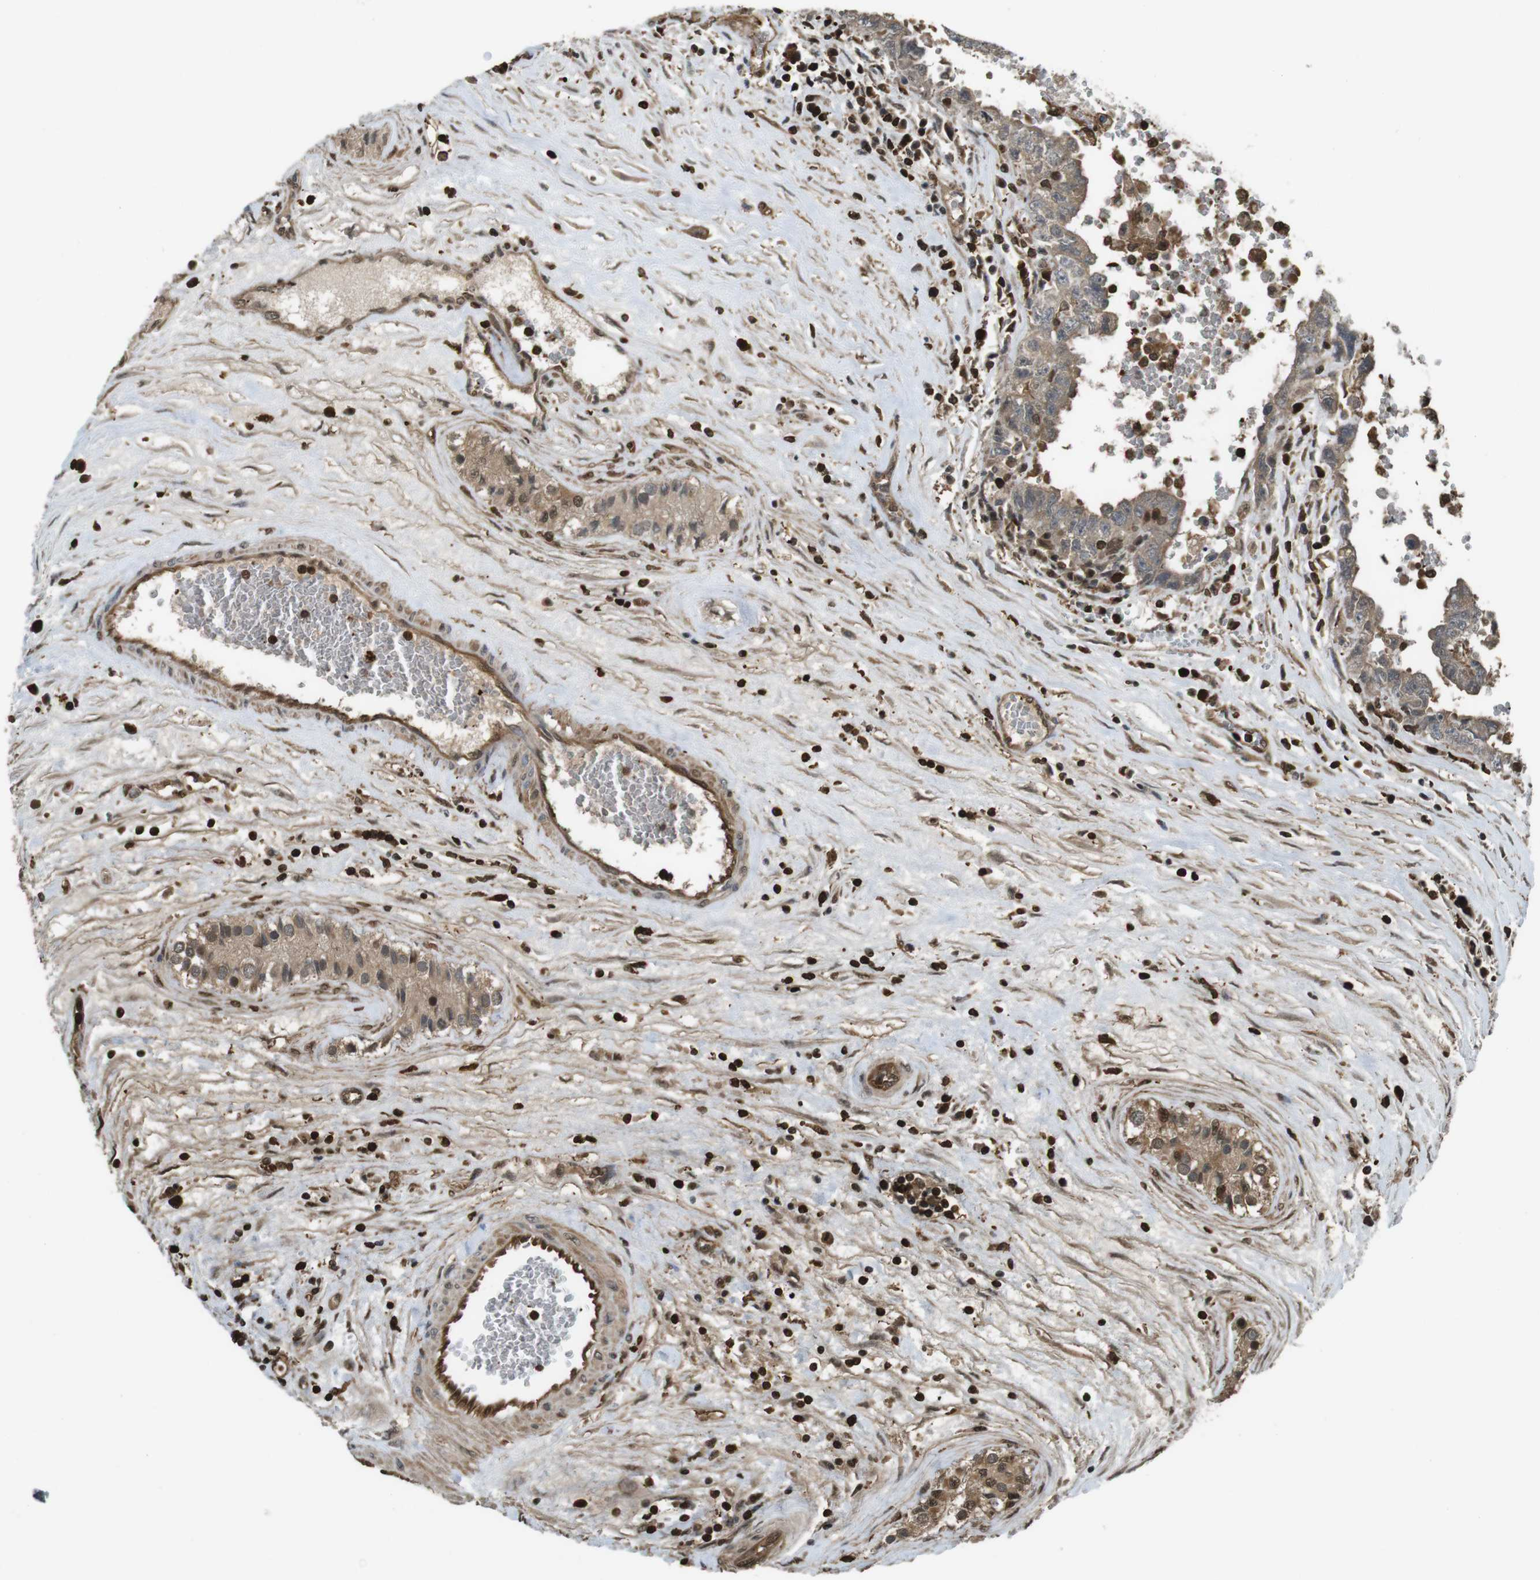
{"staining": {"intensity": "moderate", "quantity": ">75%", "location": "cytoplasmic/membranous"}, "tissue": "testis cancer", "cell_type": "Tumor cells", "image_type": "cancer", "snomed": [{"axis": "morphology", "description": "Carcinoma, Embryonal, NOS"}, {"axis": "topography", "description": "Testis"}], "caption": "Immunohistochemical staining of testis cancer (embryonal carcinoma) exhibits medium levels of moderate cytoplasmic/membranous protein positivity in approximately >75% of tumor cells. The staining was performed using DAB (3,3'-diaminobenzidine) to visualize the protein expression in brown, while the nuclei were stained in blue with hematoxylin (Magnification: 20x).", "gene": "ARHGDIA", "patient": {"sex": "male", "age": 28}}